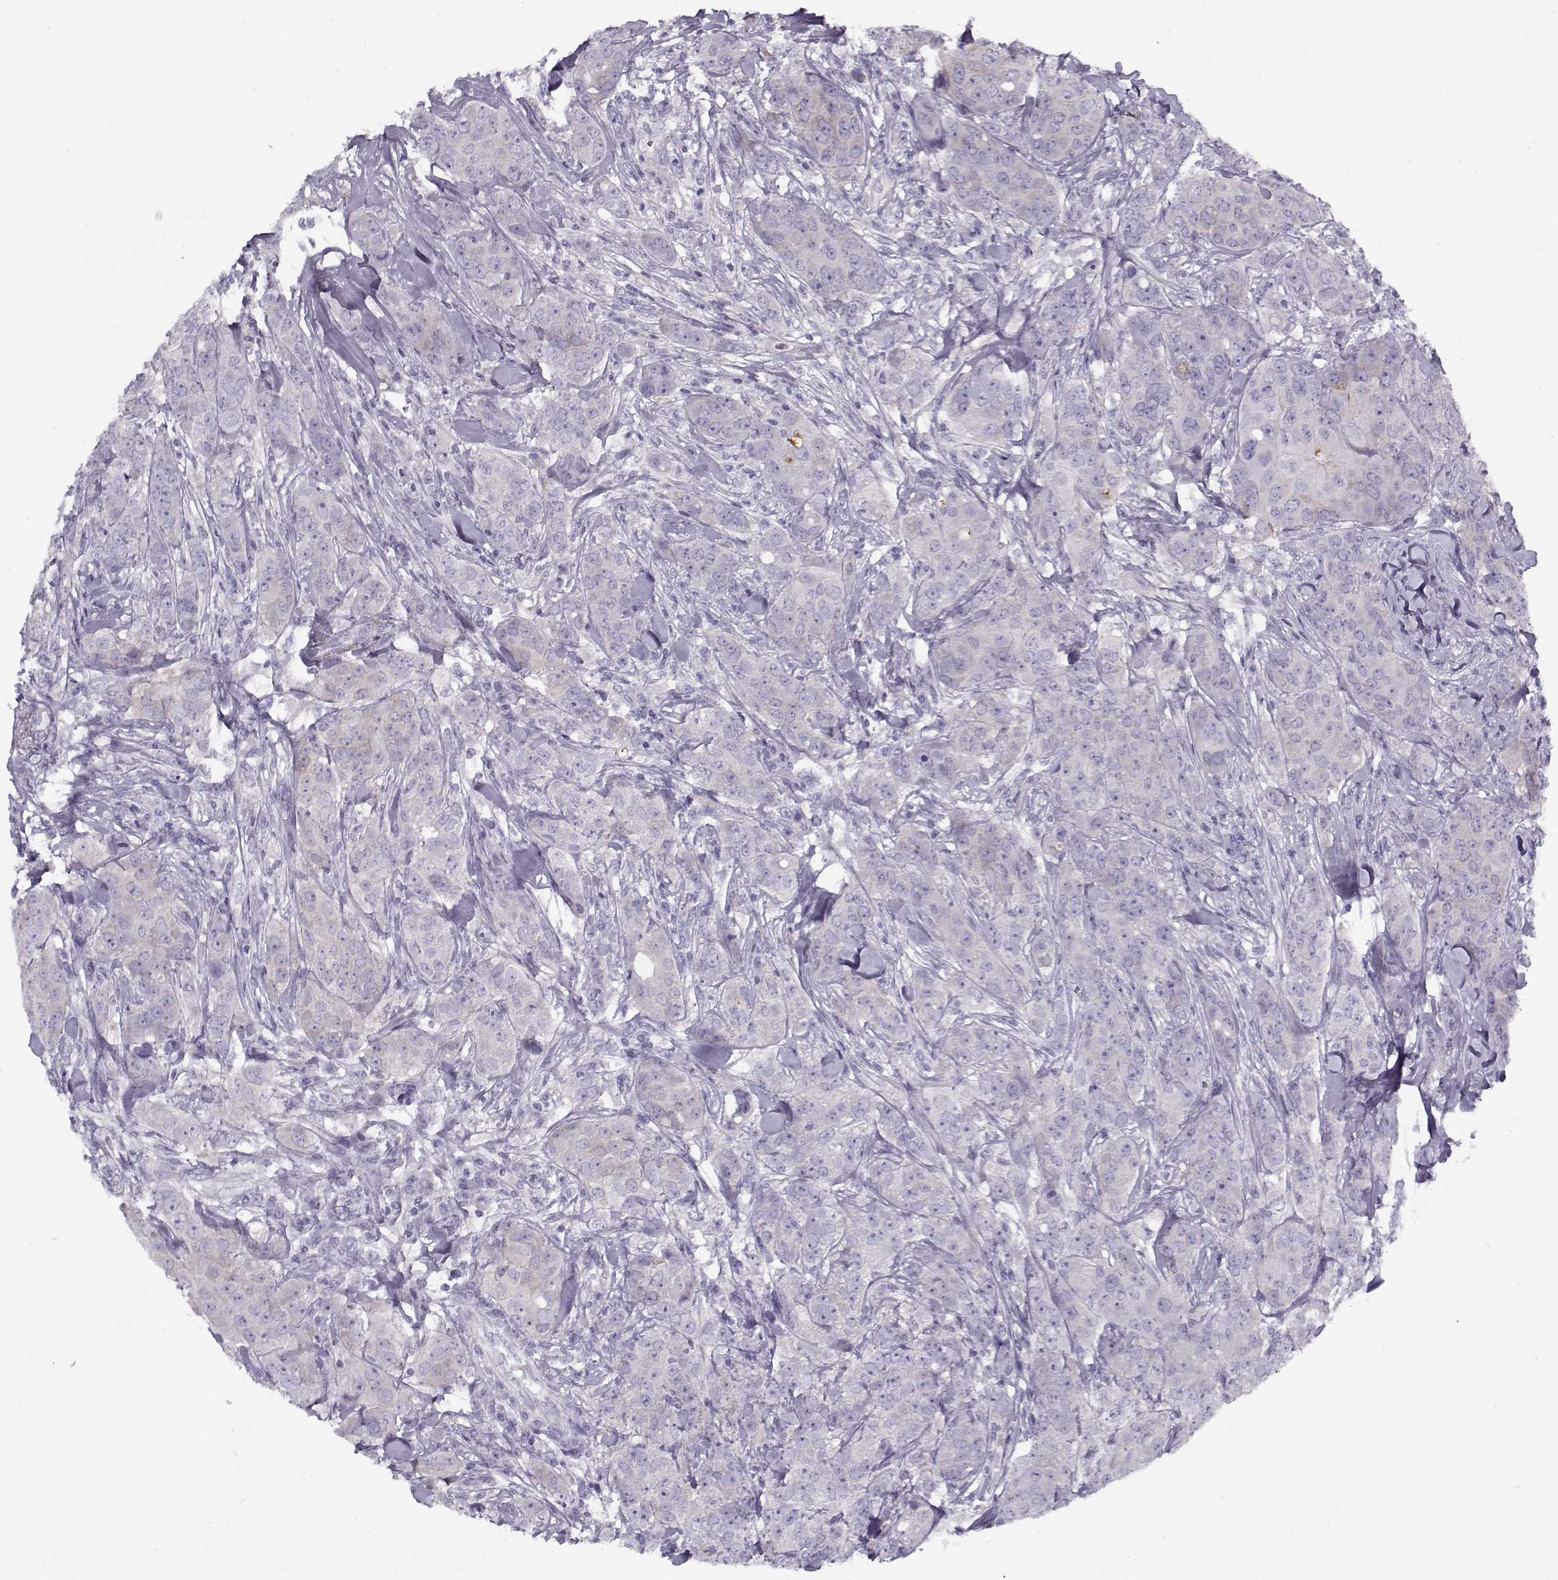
{"staining": {"intensity": "negative", "quantity": "none", "location": "none"}, "tissue": "breast cancer", "cell_type": "Tumor cells", "image_type": "cancer", "snomed": [{"axis": "morphology", "description": "Duct carcinoma"}, {"axis": "topography", "description": "Breast"}], "caption": "Tumor cells are negative for protein expression in human breast cancer (invasive ductal carcinoma).", "gene": "PP2D1", "patient": {"sex": "female", "age": 43}}